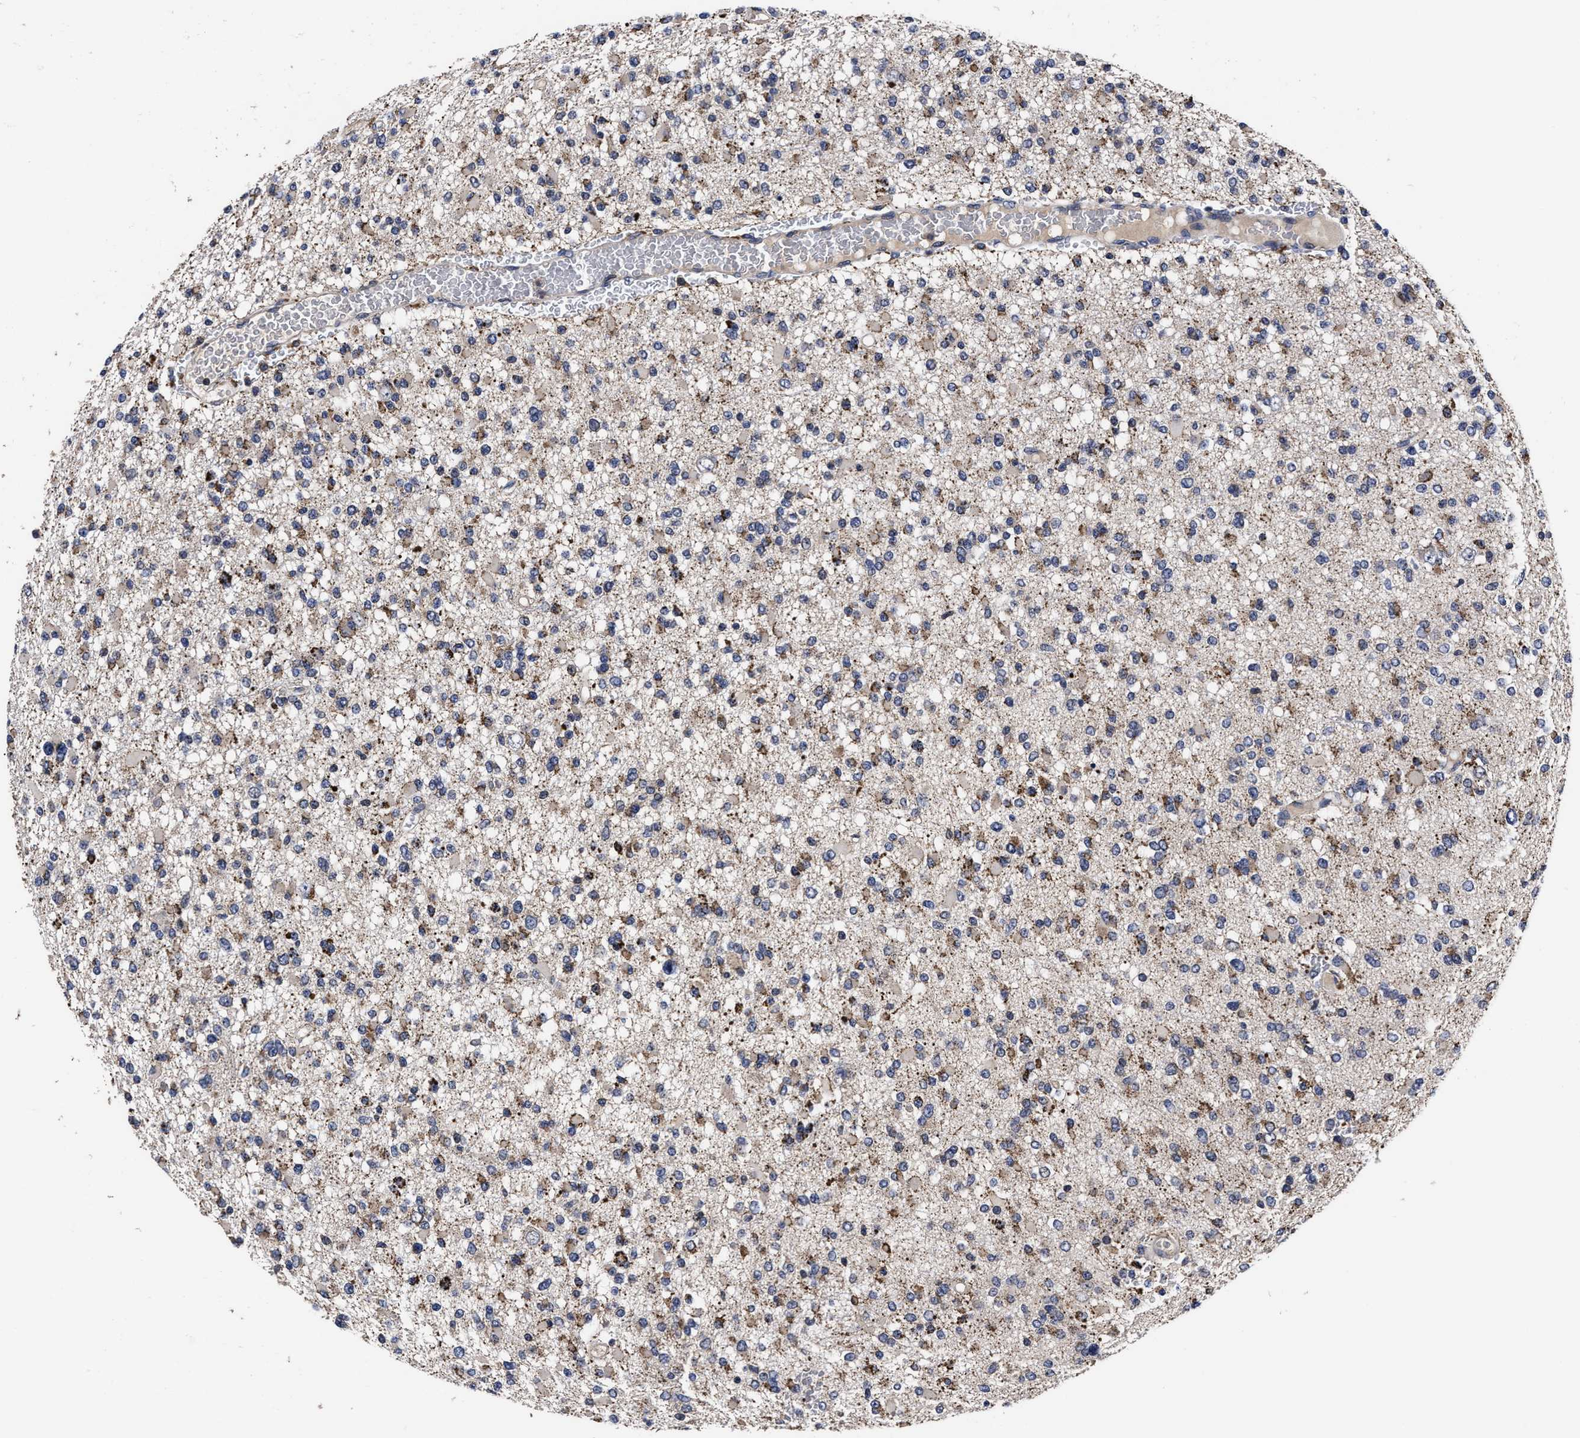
{"staining": {"intensity": "moderate", "quantity": "25%-75%", "location": "cytoplasmic/membranous"}, "tissue": "glioma", "cell_type": "Tumor cells", "image_type": "cancer", "snomed": [{"axis": "morphology", "description": "Glioma, malignant, Low grade"}, {"axis": "topography", "description": "Brain"}], "caption": "Glioma stained for a protein reveals moderate cytoplasmic/membranous positivity in tumor cells.", "gene": "SOCS5", "patient": {"sex": "female", "age": 22}}